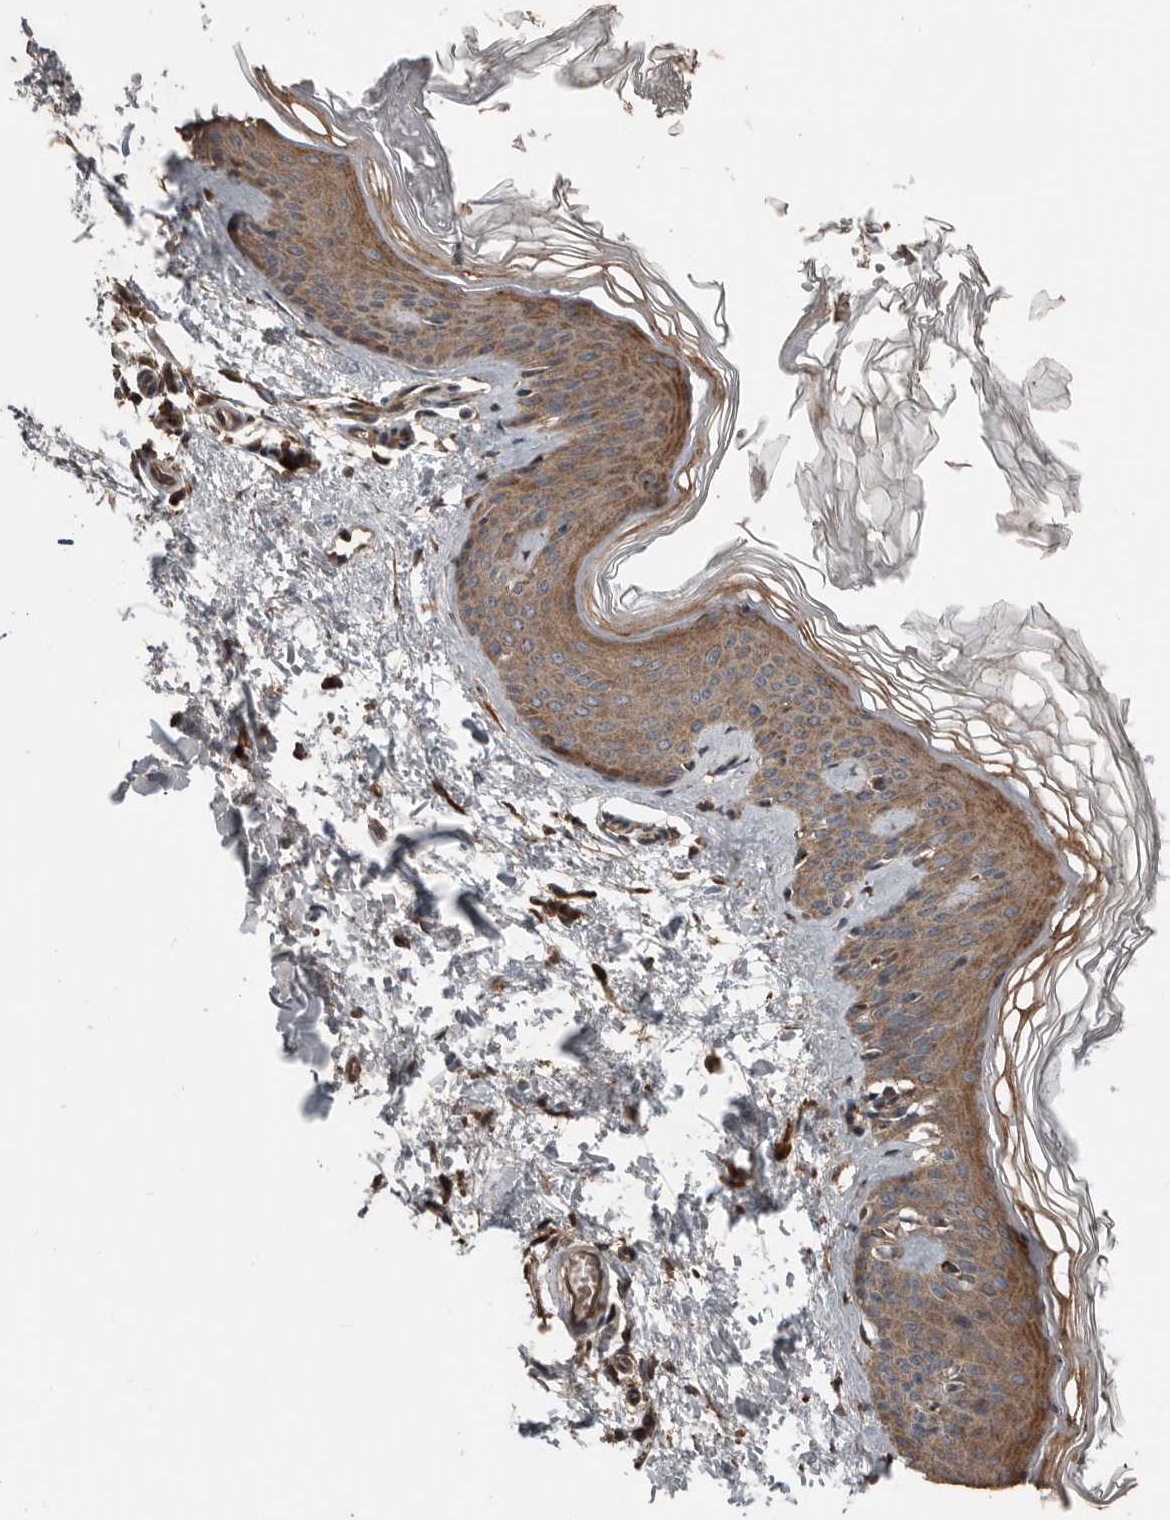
{"staining": {"intensity": "strong", "quantity": ">75%", "location": "cytoplasmic/membranous"}, "tissue": "skin", "cell_type": "Fibroblasts", "image_type": "normal", "snomed": [{"axis": "morphology", "description": "Normal tissue, NOS"}, {"axis": "topography", "description": "Skin"}], "caption": "The image exhibits immunohistochemical staining of unremarkable skin. There is strong cytoplasmic/membranous staining is present in approximately >75% of fibroblasts.", "gene": "RNF207", "patient": {"sex": "female", "age": 27}}